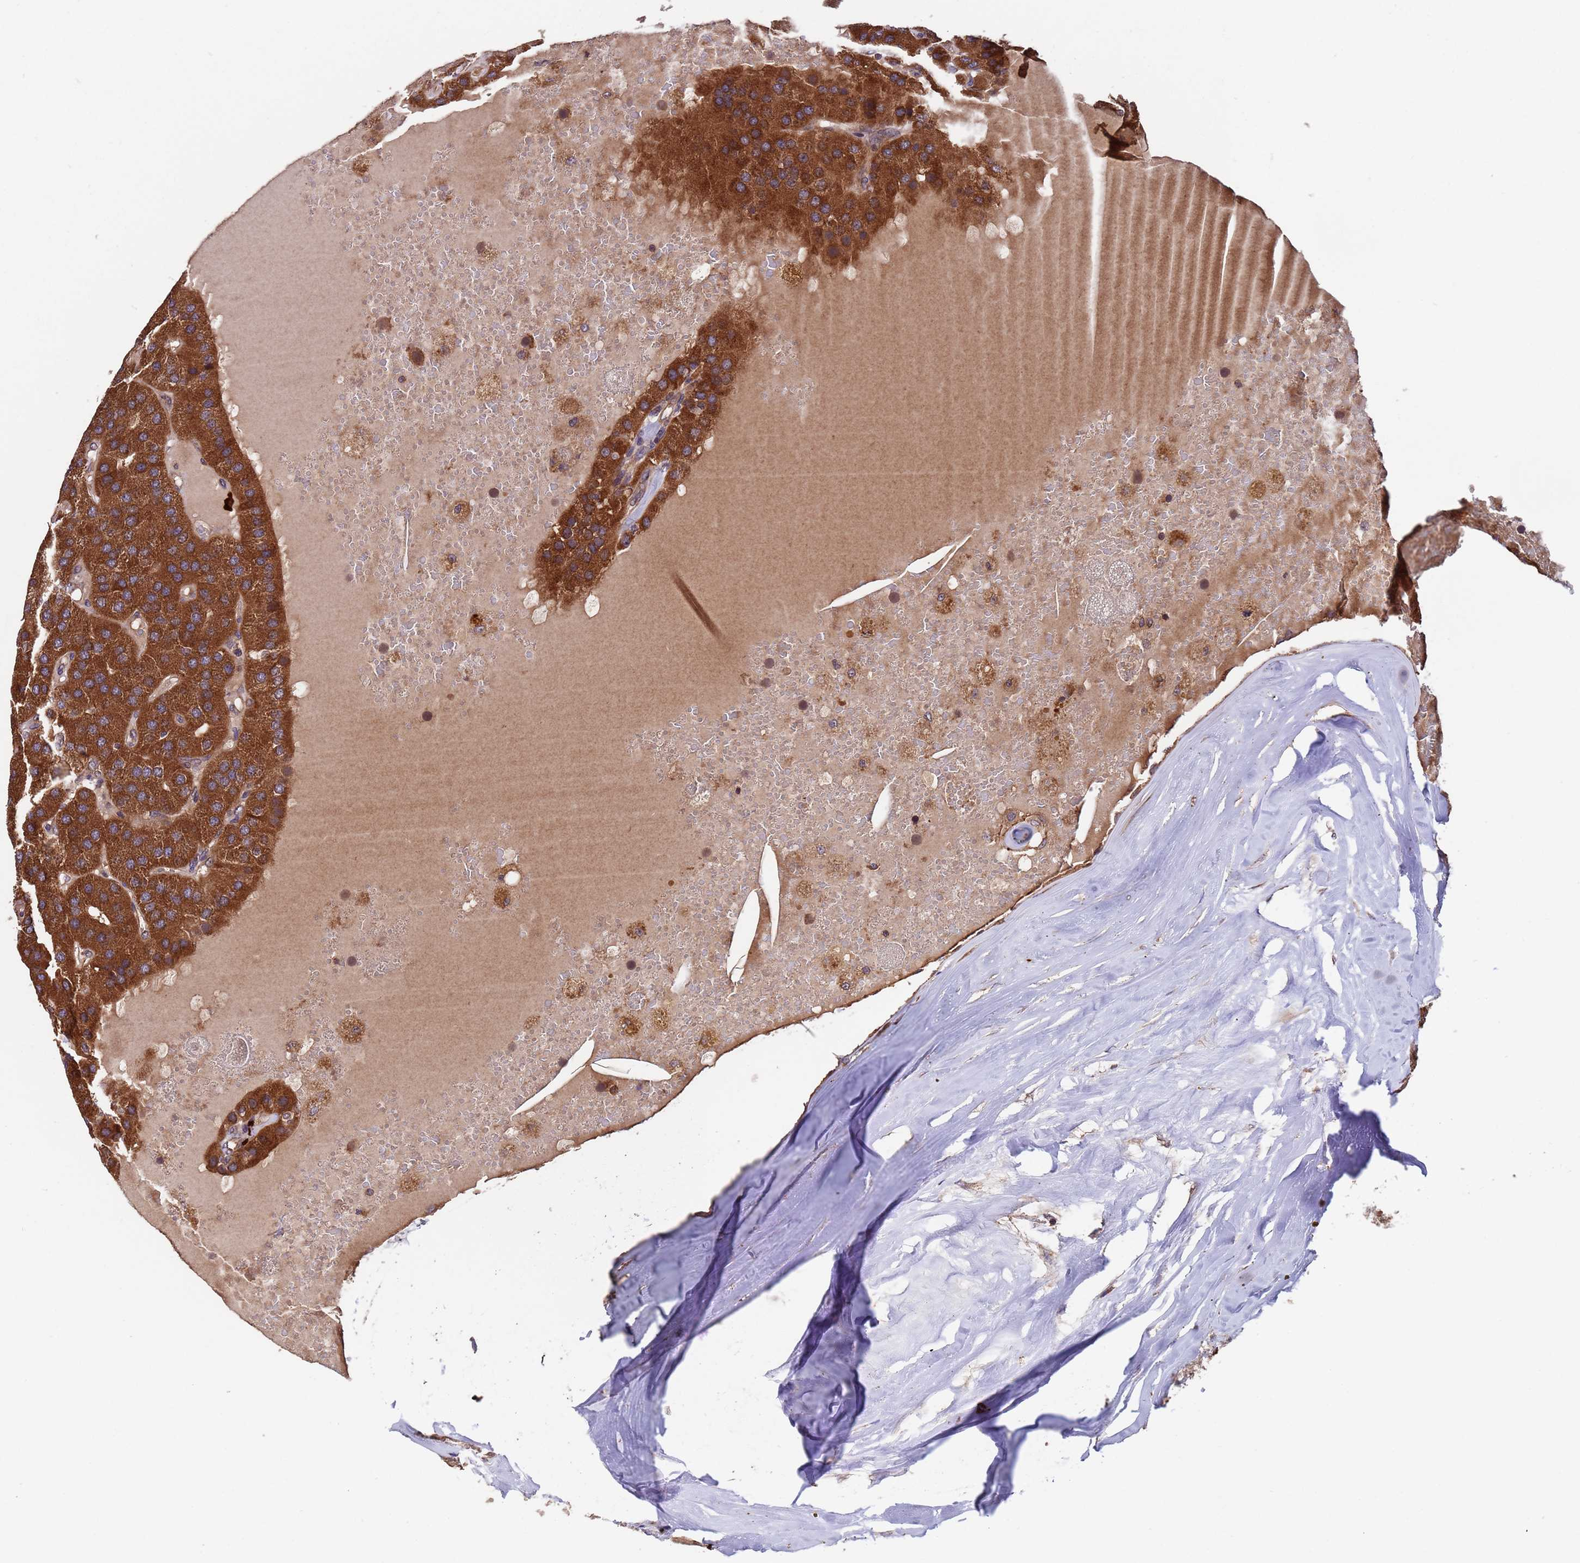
{"staining": {"intensity": "strong", "quantity": ">75%", "location": "cytoplasmic/membranous"}, "tissue": "parathyroid gland", "cell_type": "Glandular cells", "image_type": "normal", "snomed": [{"axis": "morphology", "description": "Normal tissue, NOS"}, {"axis": "morphology", "description": "Adenoma, NOS"}, {"axis": "topography", "description": "Parathyroid gland"}], "caption": "Protein staining by immunohistochemistry (IHC) demonstrates strong cytoplasmic/membranous staining in approximately >75% of glandular cells in unremarkable parathyroid gland. (brown staining indicates protein expression, while blue staining denotes nuclei).", "gene": "TSR3", "patient": {"sex": "female", "age": 86}}